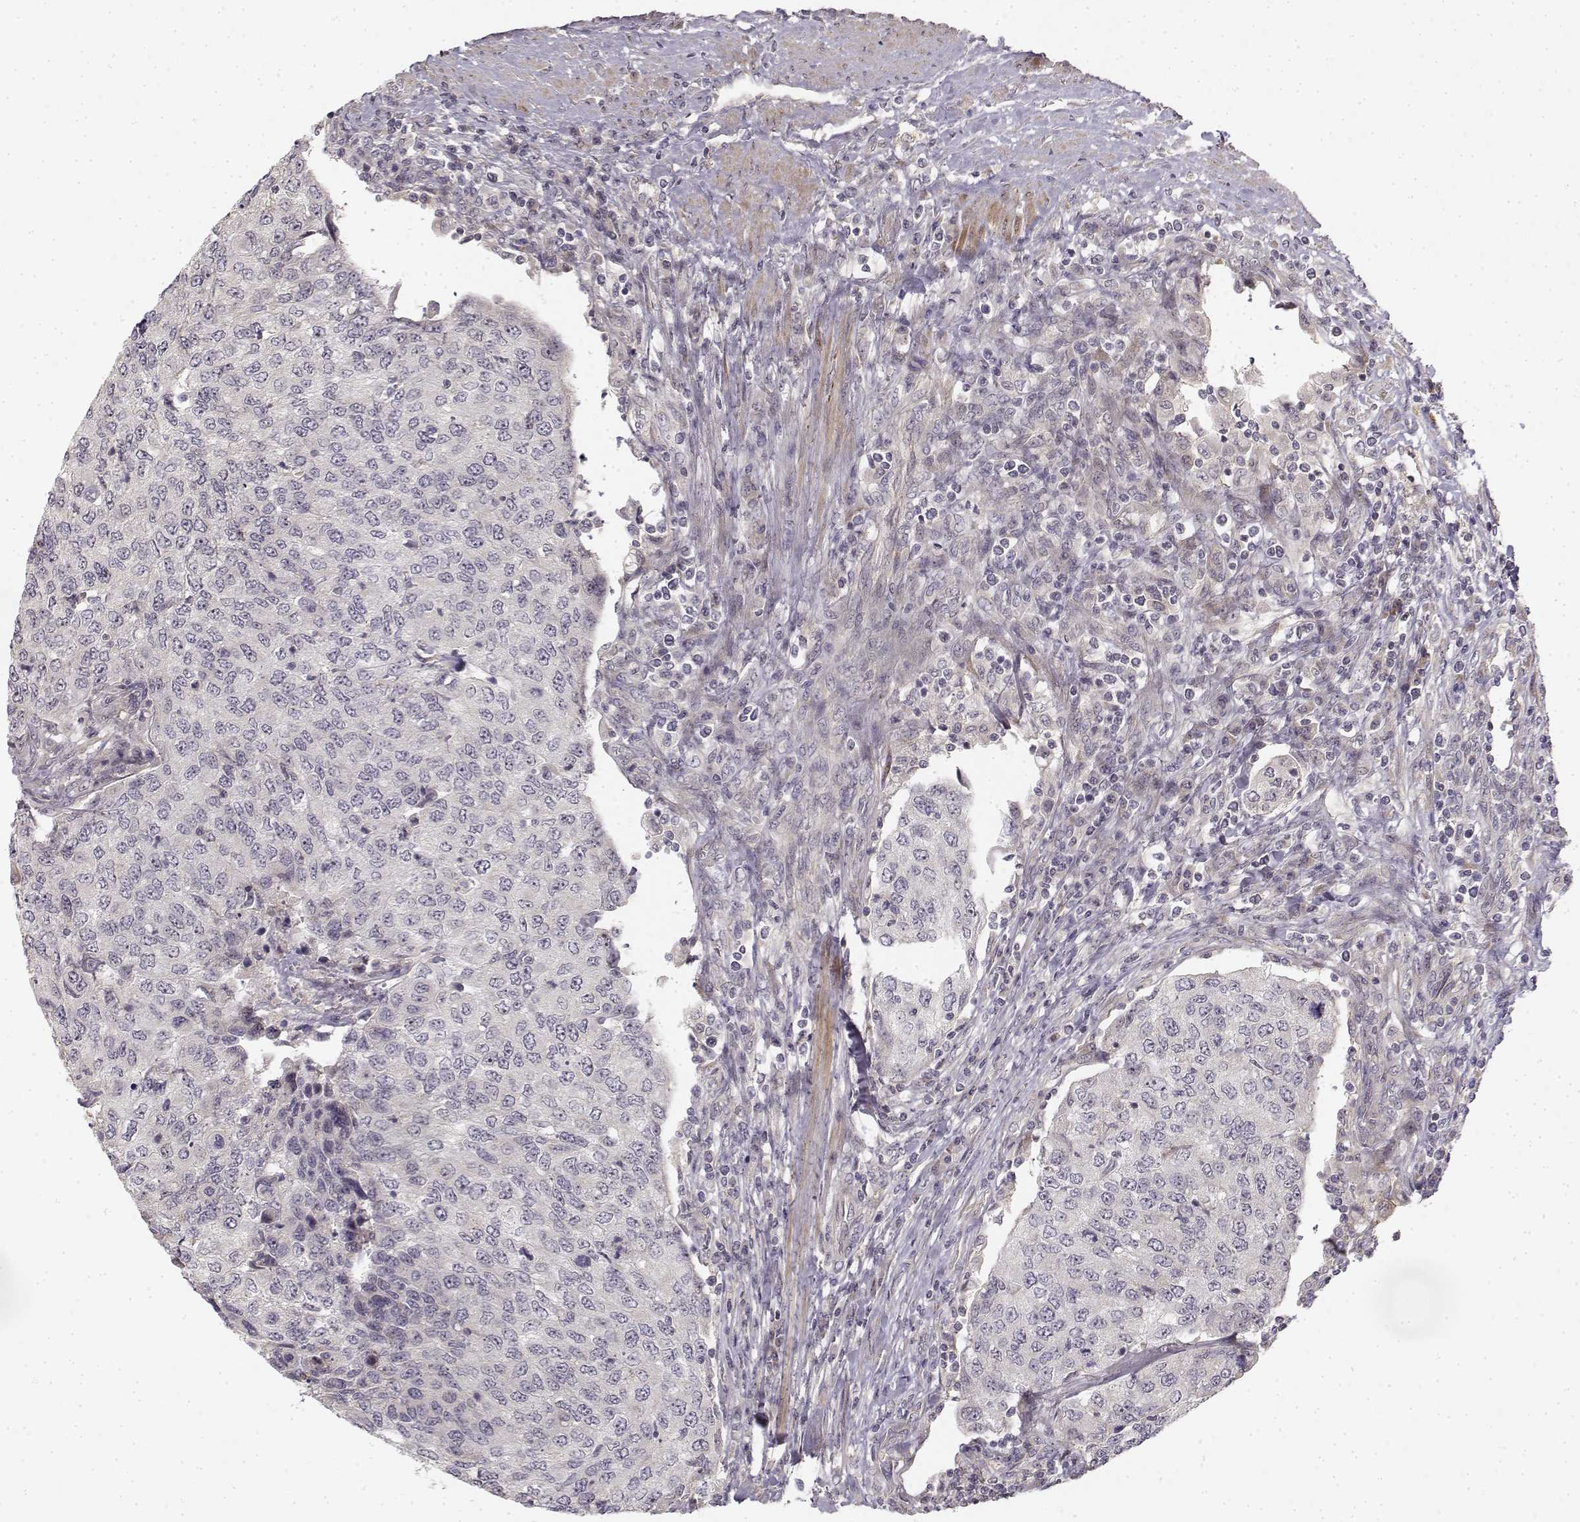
{"staining": {"intensity": "negative", "quantity": "none", "location": "none"}, "tissue": "urothelial cancer", "cell_type": "Tumor cells", "image_type": "cancer", "snomed": [{"axis": "morphology", "description": "Urothelial carcinoma, High grade"}, {"axis": "topography", "description": "Urinary bladder"}], "caption": "Photomicrograph shows no protein staining in tumor cells of high-grade urothelial carcinoma tissue.", "gene": "MED12L", "patient": {"sex": "female", "age": 78}}